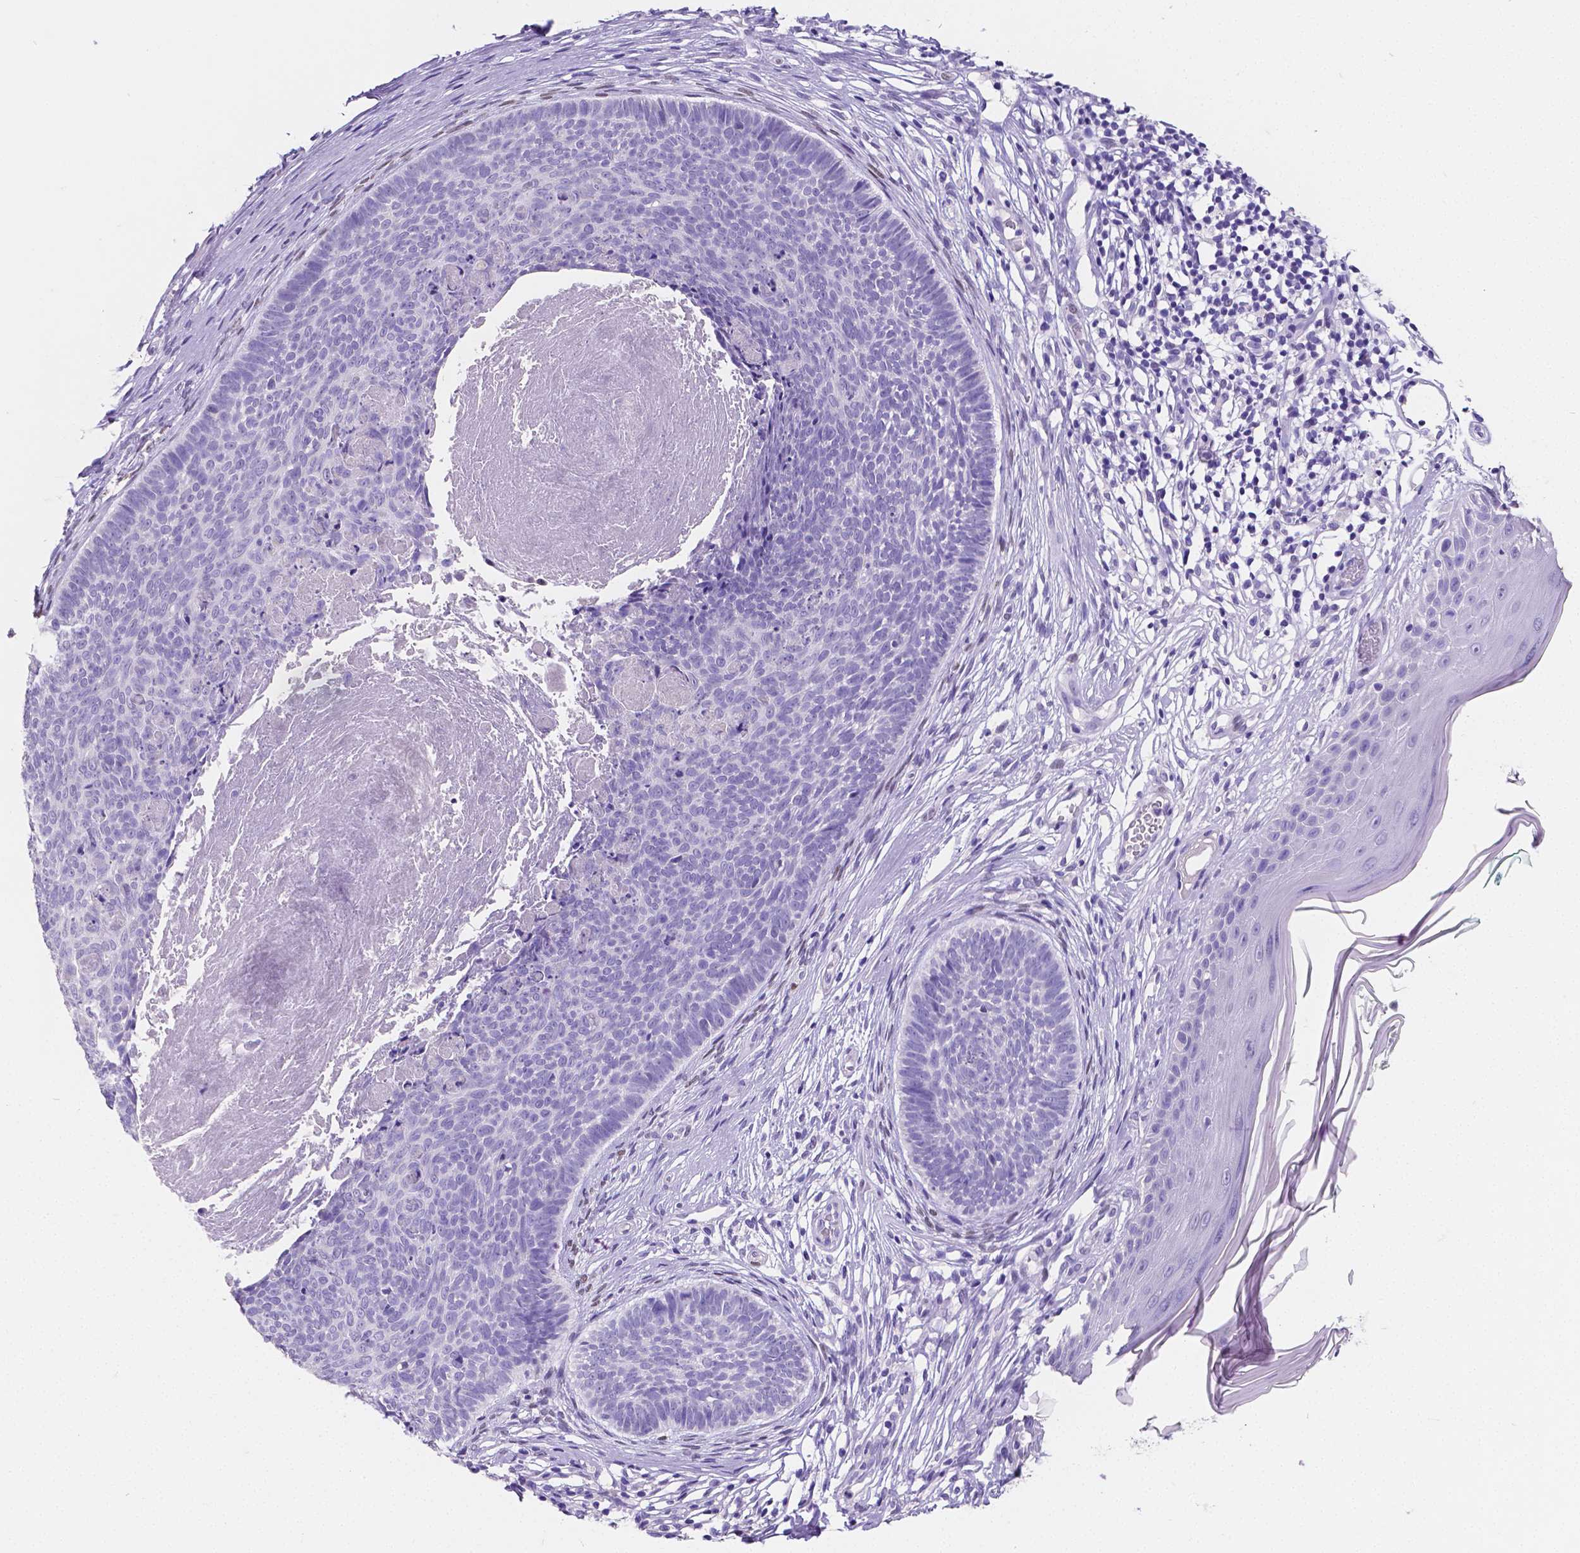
{"staining": {"intensity": "negative", "quantity": "none", "location": "none"}, "tissue": "skin cancer", "cell_type": "Tumor cells", "image_type": "cancer", "snomed": [{"axis": "morphology", "description": "Basal cell carcinoma"}, {"axis": "topography", "description": "Skin"}], "caption": "Immunohistochemistry image of neoplastic tissue: human basal cell carcinoma (skin) stained with DAB (3,3'-diaminobenzidine) displays no significant protein staining in tumor cells.", "gene": "SATB2", "patient": {"sex": "male", "age": 85}}